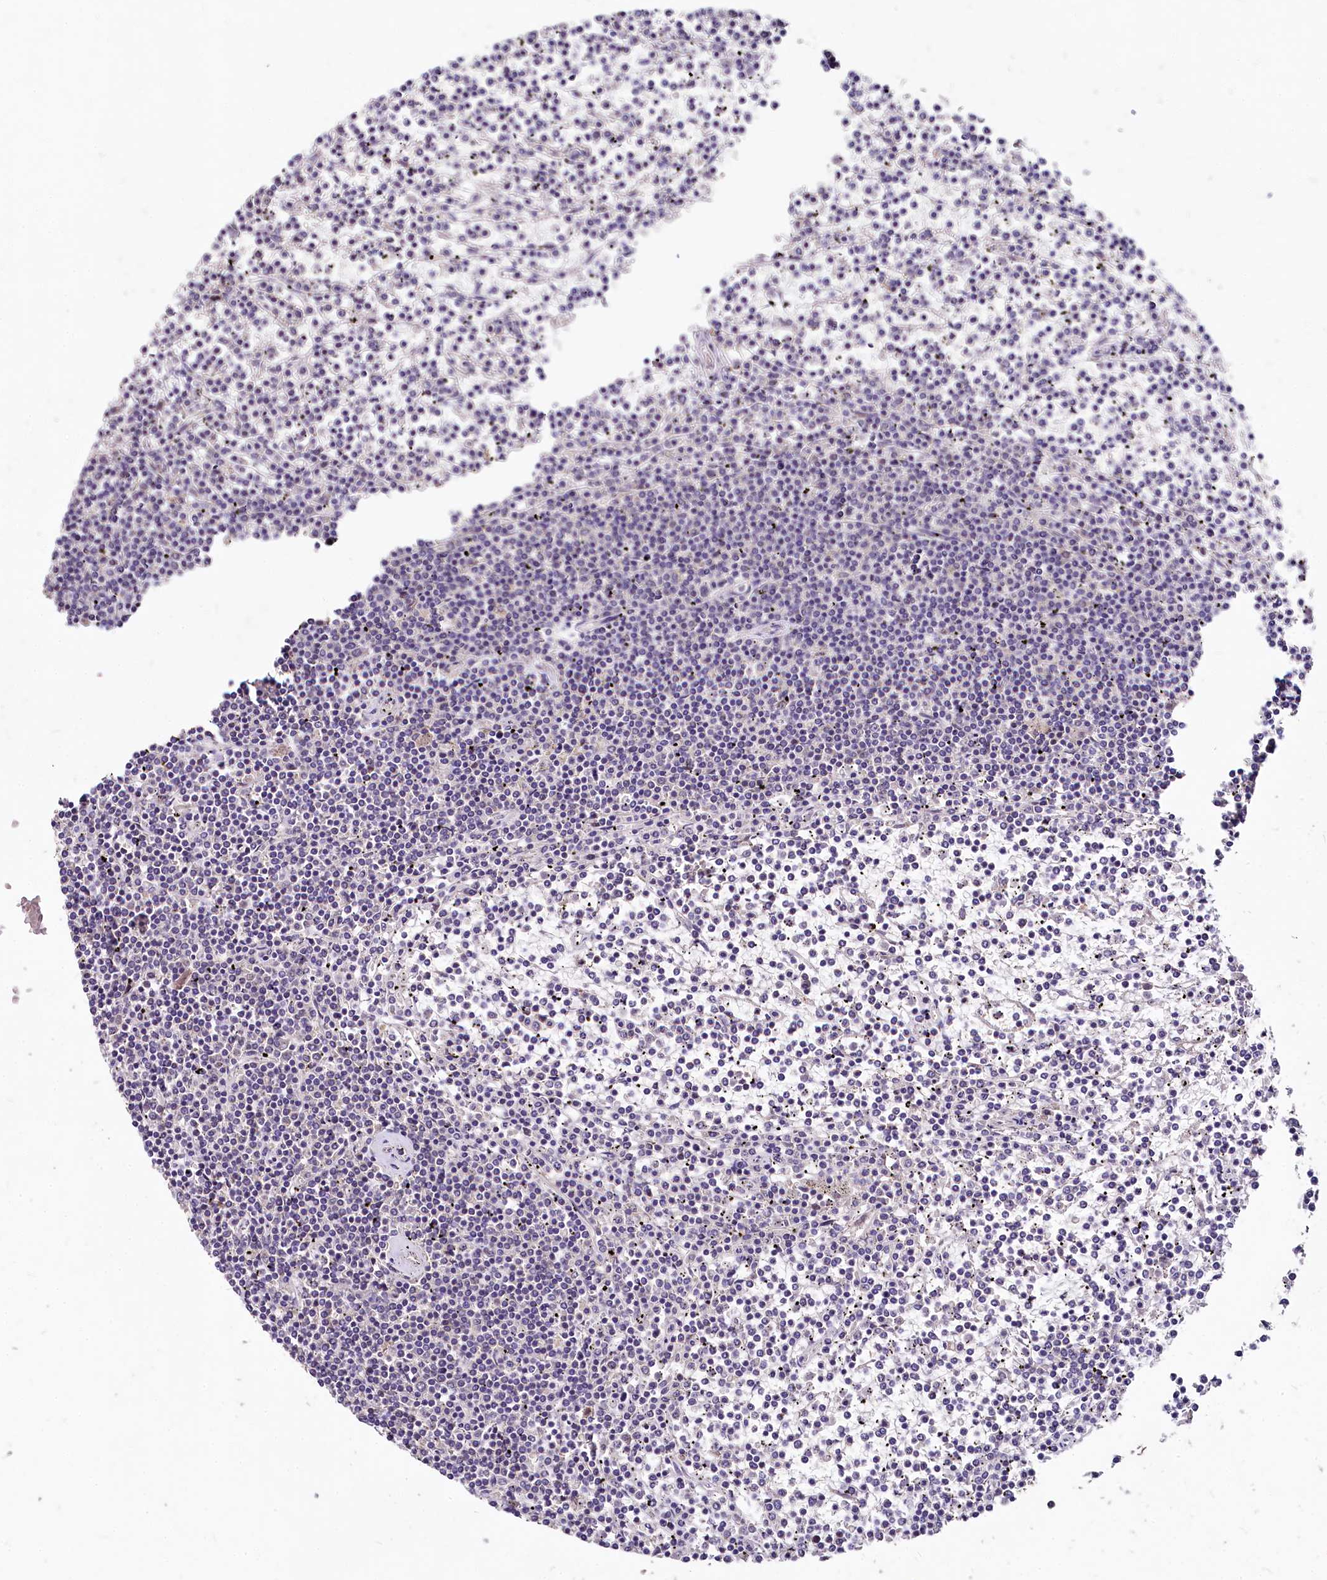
{"staining": {"intensity": "negative", "quantity": "none", "location": "none"}, "tissue": "lymphoma", "cell_type": "Tumor cells", "image_type": "cancer", "snomed": [{"axis": "morphology", "description": "Malignant lymphoma, non-Hodgkin's type, Low grade"}, {"axis": "topography", "description": "Spleen"}], "caption": "There is no significant expression in tumor cells of malignant lymphoma, non-Hodgkin's type (low-grade).", "gene": "EIF2B2", "patient": {"sex": "female", "age": 19}}